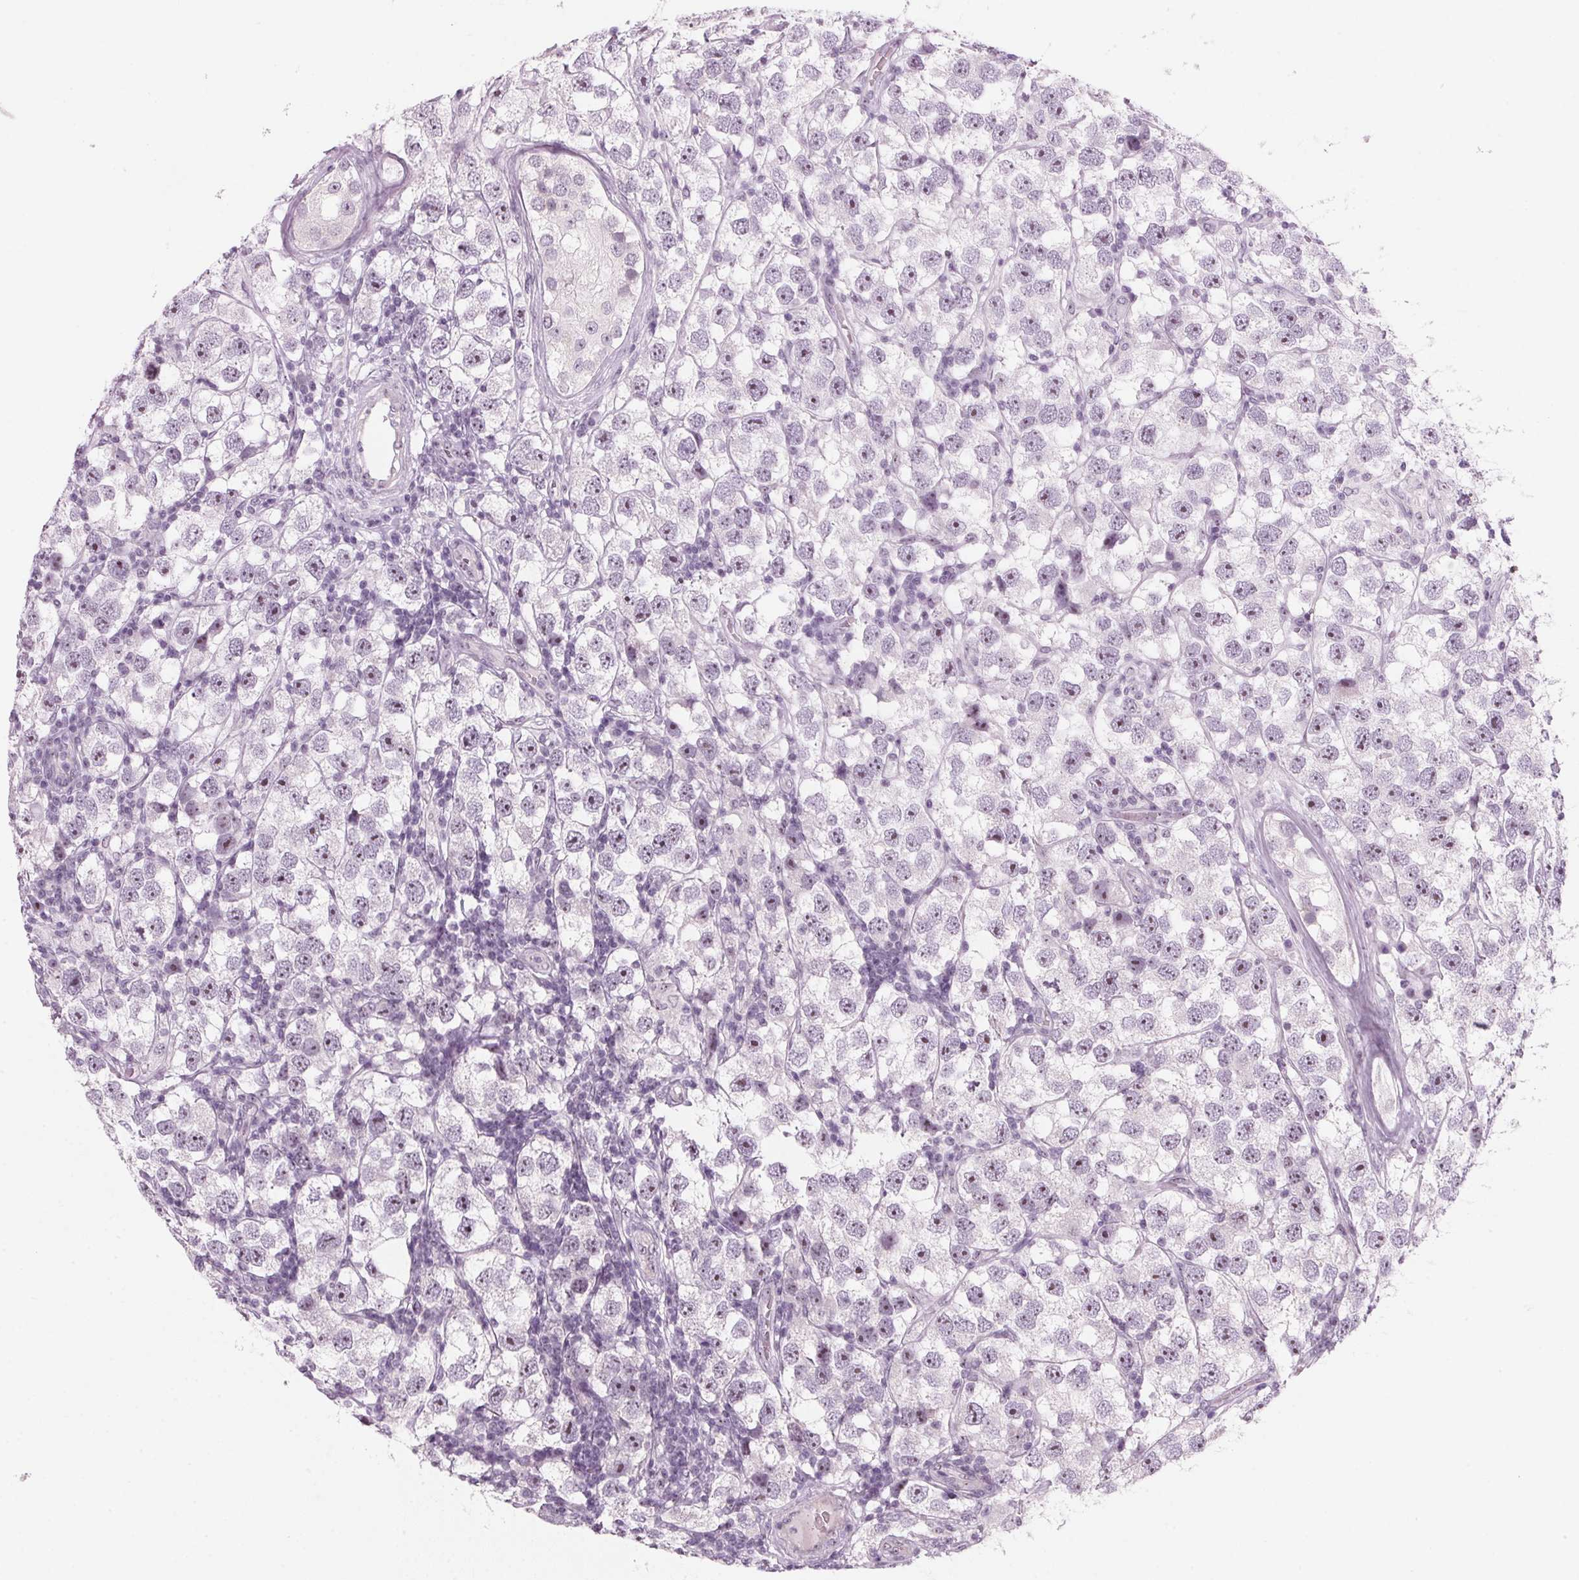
{"staining": {"intensity": "weak", "quantity": "<25%", "location": "nuclear"}, "tissue": "testis cancer", "cell_type": "Tumor cells", "image_type": "cancer", "snomed": [{"axis": "morphology", "description": "Seminoma, NOS"}, {"axis": "topography", "description": "Testis"}], "caption": "High magnification brightfield microscopy of testis cancer stained with DAB (brown) and counterstained with hematoxylin (blue): tumor cells show no significant staining.", "gene": "DNTTIP2", "patient": {"sex": "male", "age": 26}}